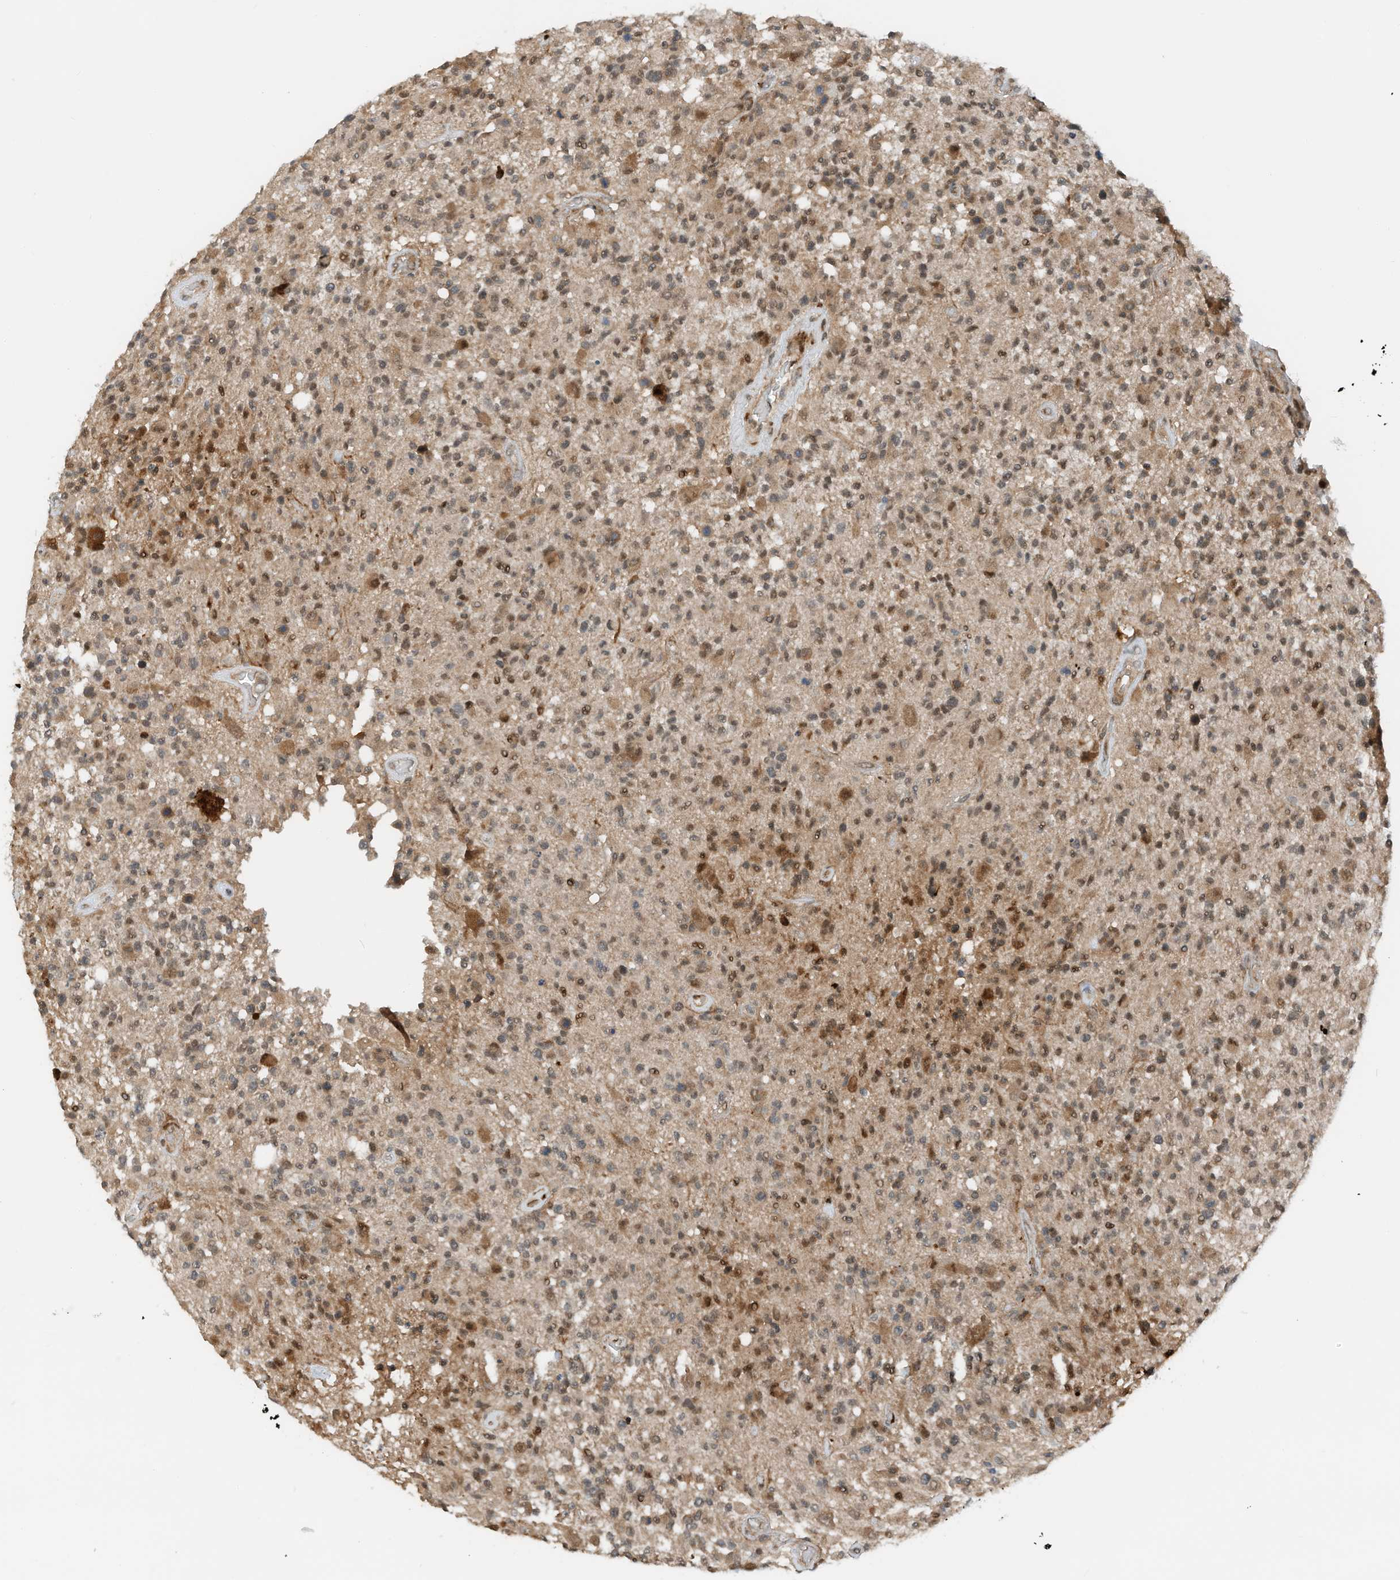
{"staining": {"intensity": "moderate", "quantity": ">75%", "location": "nuclear"}, "tissue": "glioma", "cell_type": "Tumor cells", "image_type": "cancer", "snomed": [{"axis": "morphology", "description": "Glioma, malignant, High grade"}, {"axis": "morphology", "description": "Glioblastoma, NOS"}, {"axis": "topography", "description": "Brain"}], "caption": "Malignant high-grade glioma tissue reveals moderate nuclear staining in approximately >75% of tumor cells (brown staining indicates protein expression, while blue staining denotes nuclei).", "gene": "RMND1", "patient": {"sex": "male", "age": 60}}